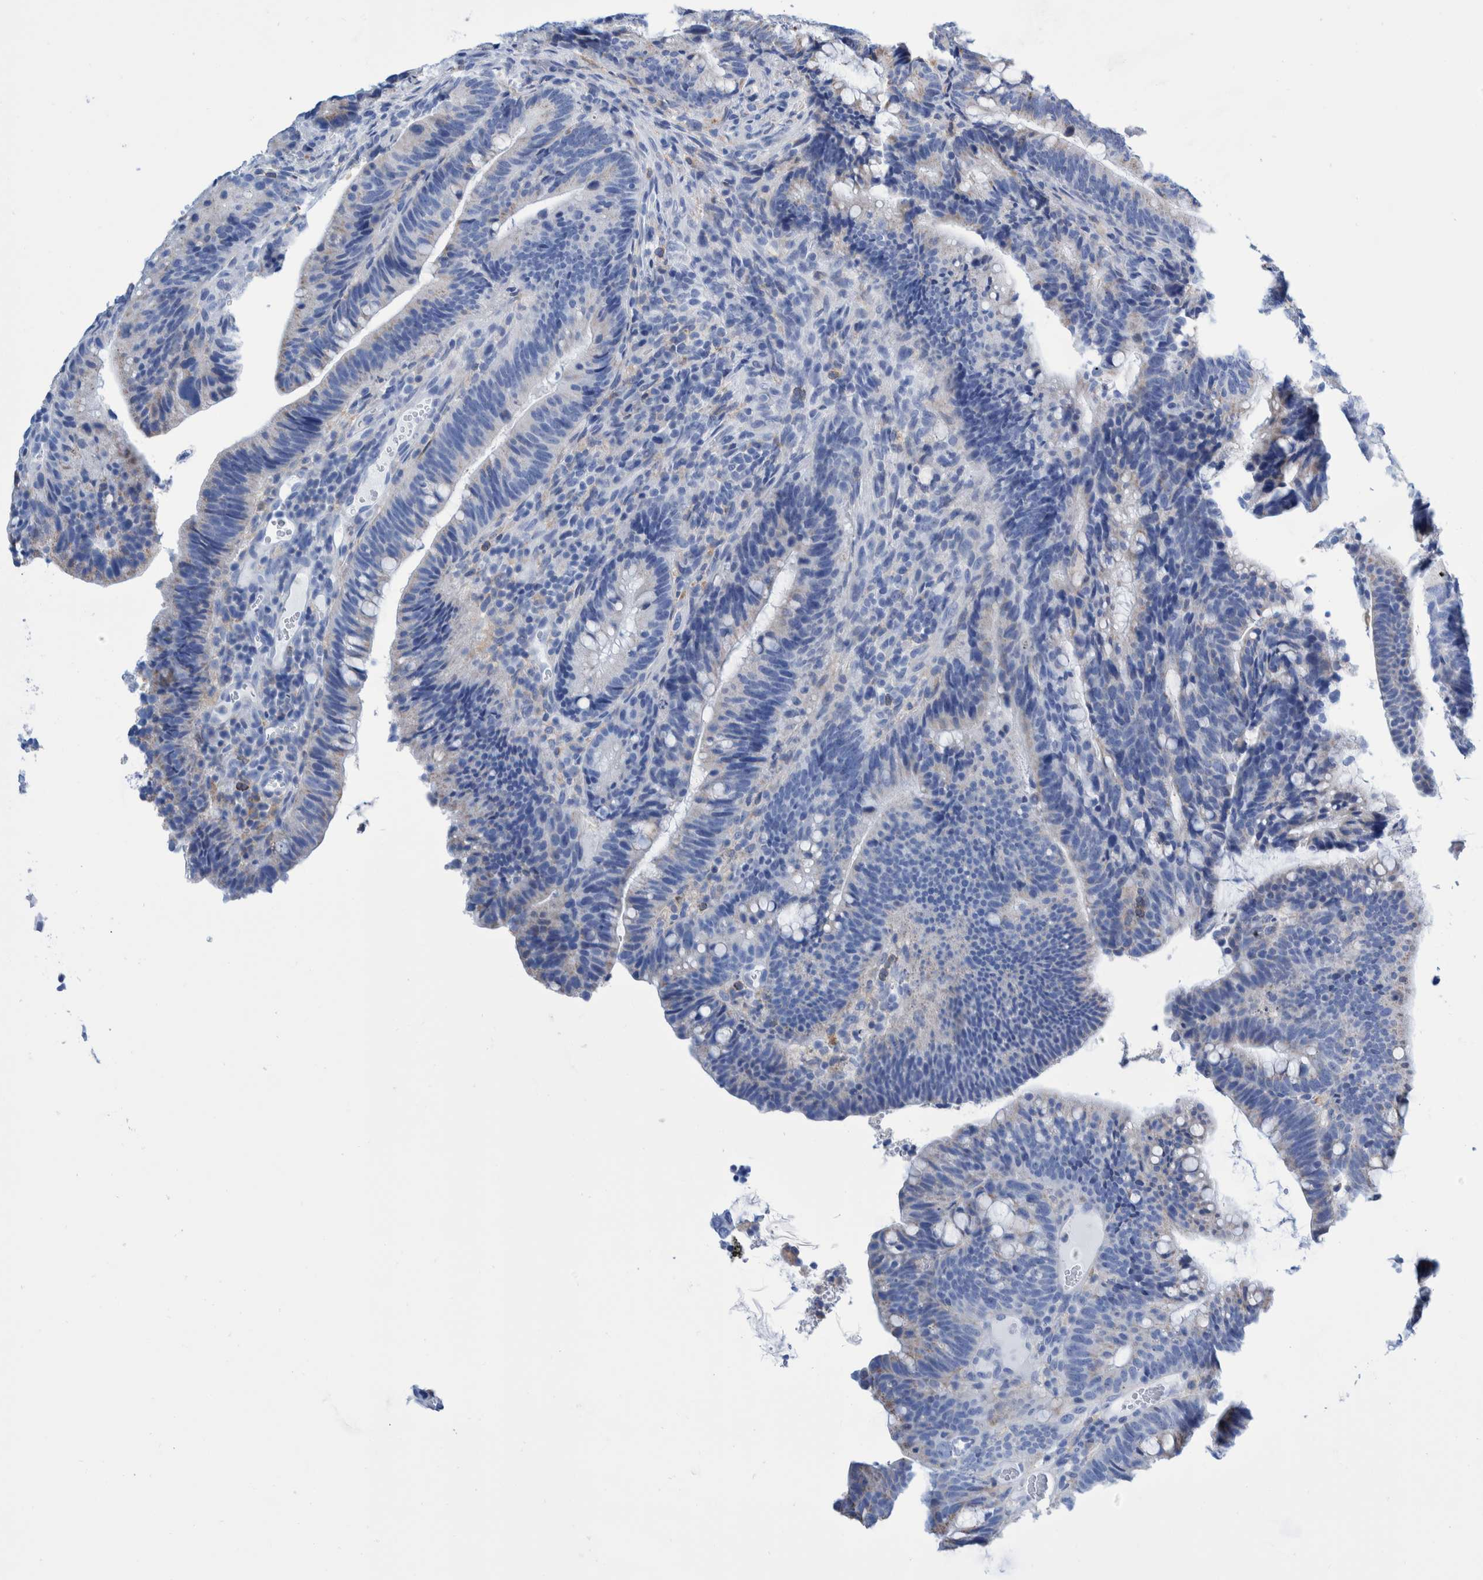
{"staining": {"intensity": "negative", "quantity": "none", "location": "none"}, "tissue": "colorectal cancer", "cell_type": "Tumor cells", "image_type": "cancer", "snomed": [{"axis": "morphology", "description": "Adenocarcinoma, NOS"}, {"axis": "topography", "description": "Colon"}], "caption": "An immunohistochemistry (IHC) histopathology image of colorectal cancer (adenocarcinoma) is shown. There is no staining in tumor cells of colorectal cancer (adenocarcinoma). (IHC, brightfield microscopy, high magnification).", "gene": "KRT14", "patient": {"sex": "female", "age": 66}}